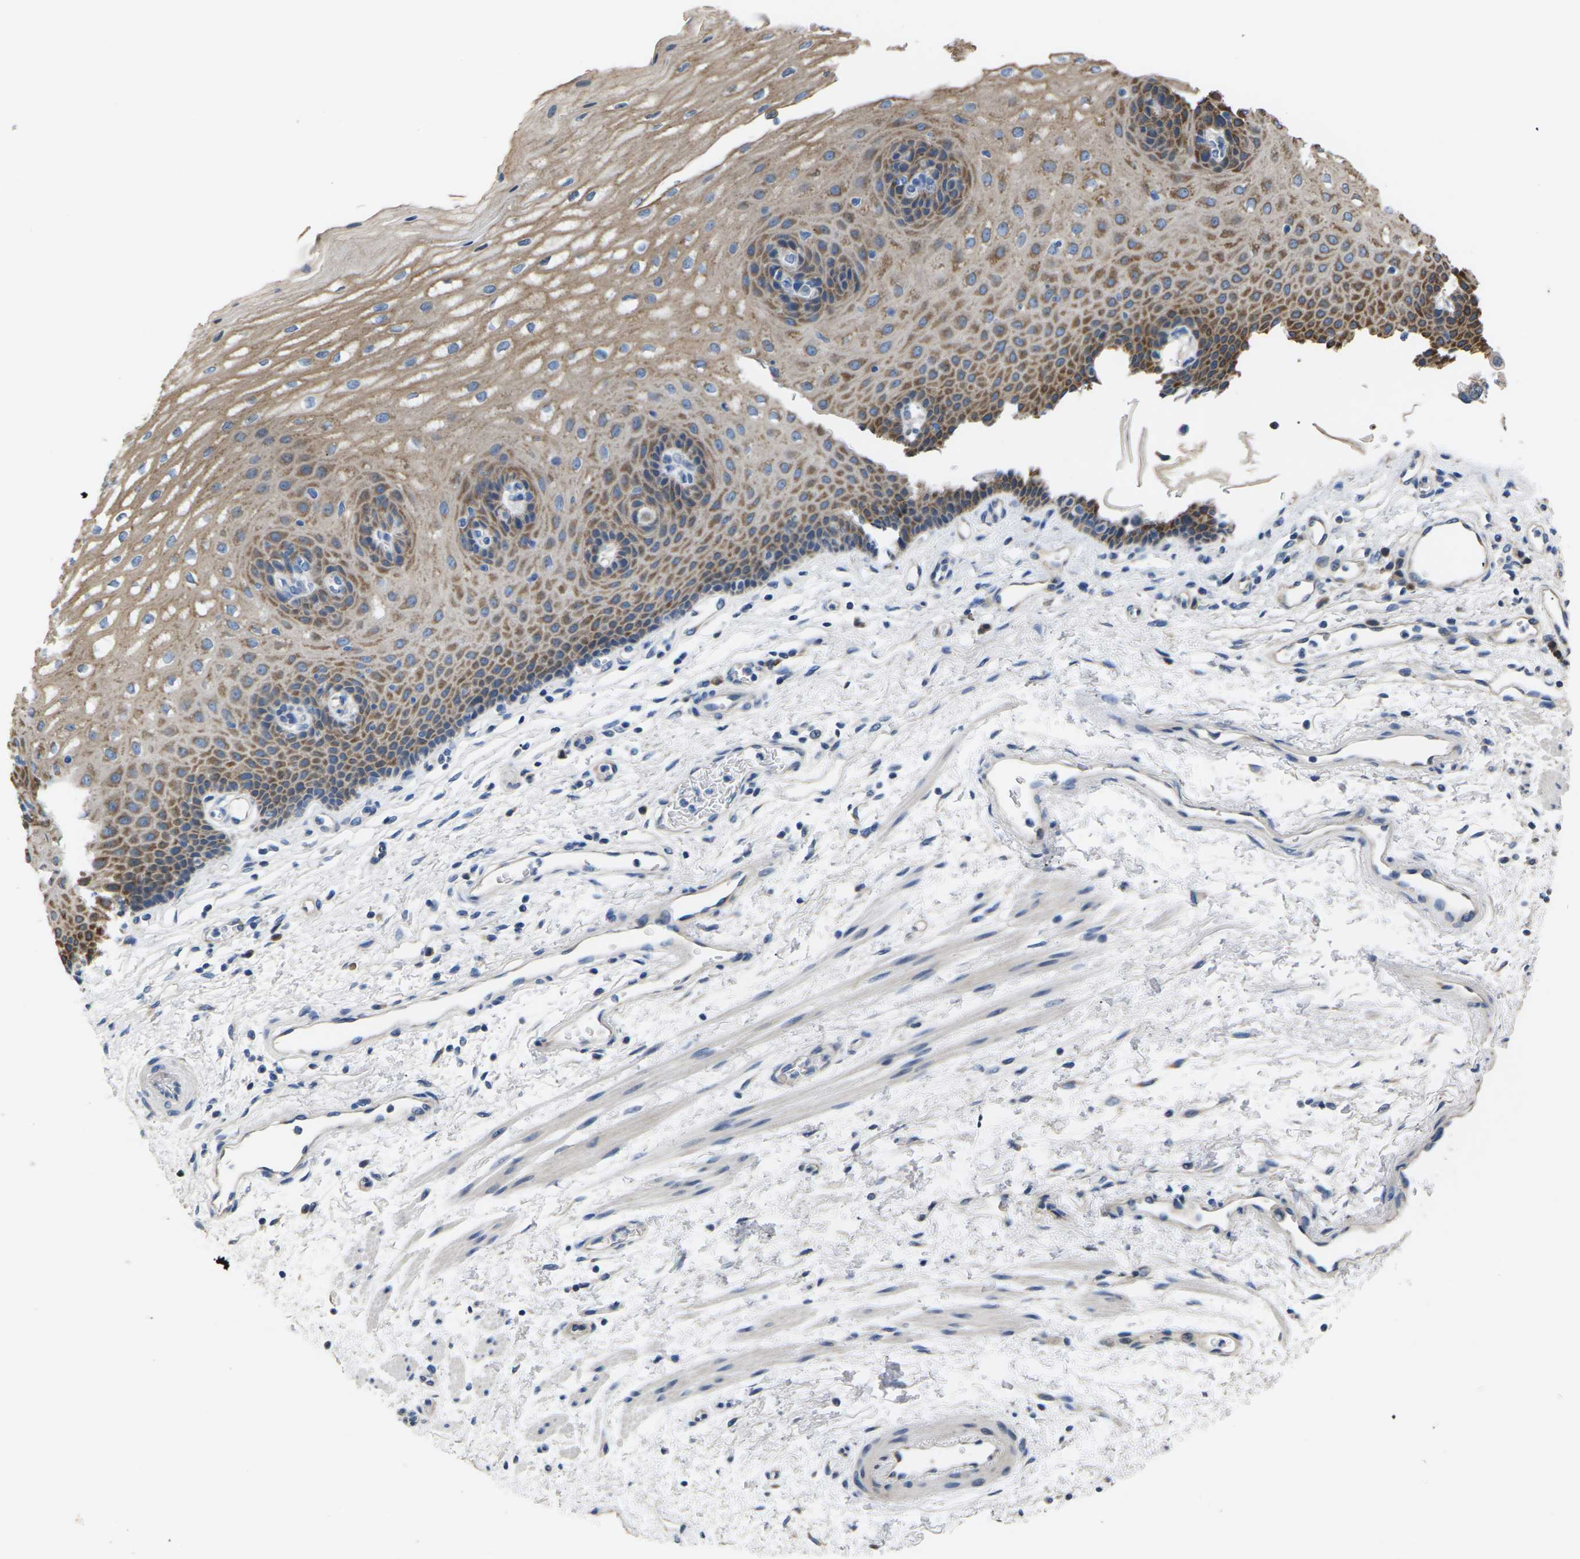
{"staining": {"intensity": "moderate", "quantity": ">75%", "location": "cytoplasmic/membranous"}, "tissue": "esophagus", "cell_type": "Squamous epithelial cells", "image_type": "normal", "snomed": [{"axis": "morphology", "description": "Normal tissue, NOS"}, {"axis": "topography", "description": "Esophagus"}], "caption": "IHC staining of benign esophagus, which demonstrates medium levels of moderate cytoplasmic/membranous positivity in about >75% of squamous epithelial cells indicating moderate cytoplasmic/membranous protein expression. The staining was performed using DAB (brown) for protein detection and nuclei were counterstained in hematoxylin (blue).", "gene": "KLHDC8B", "patient": {"sex": "male", "age": 54}}